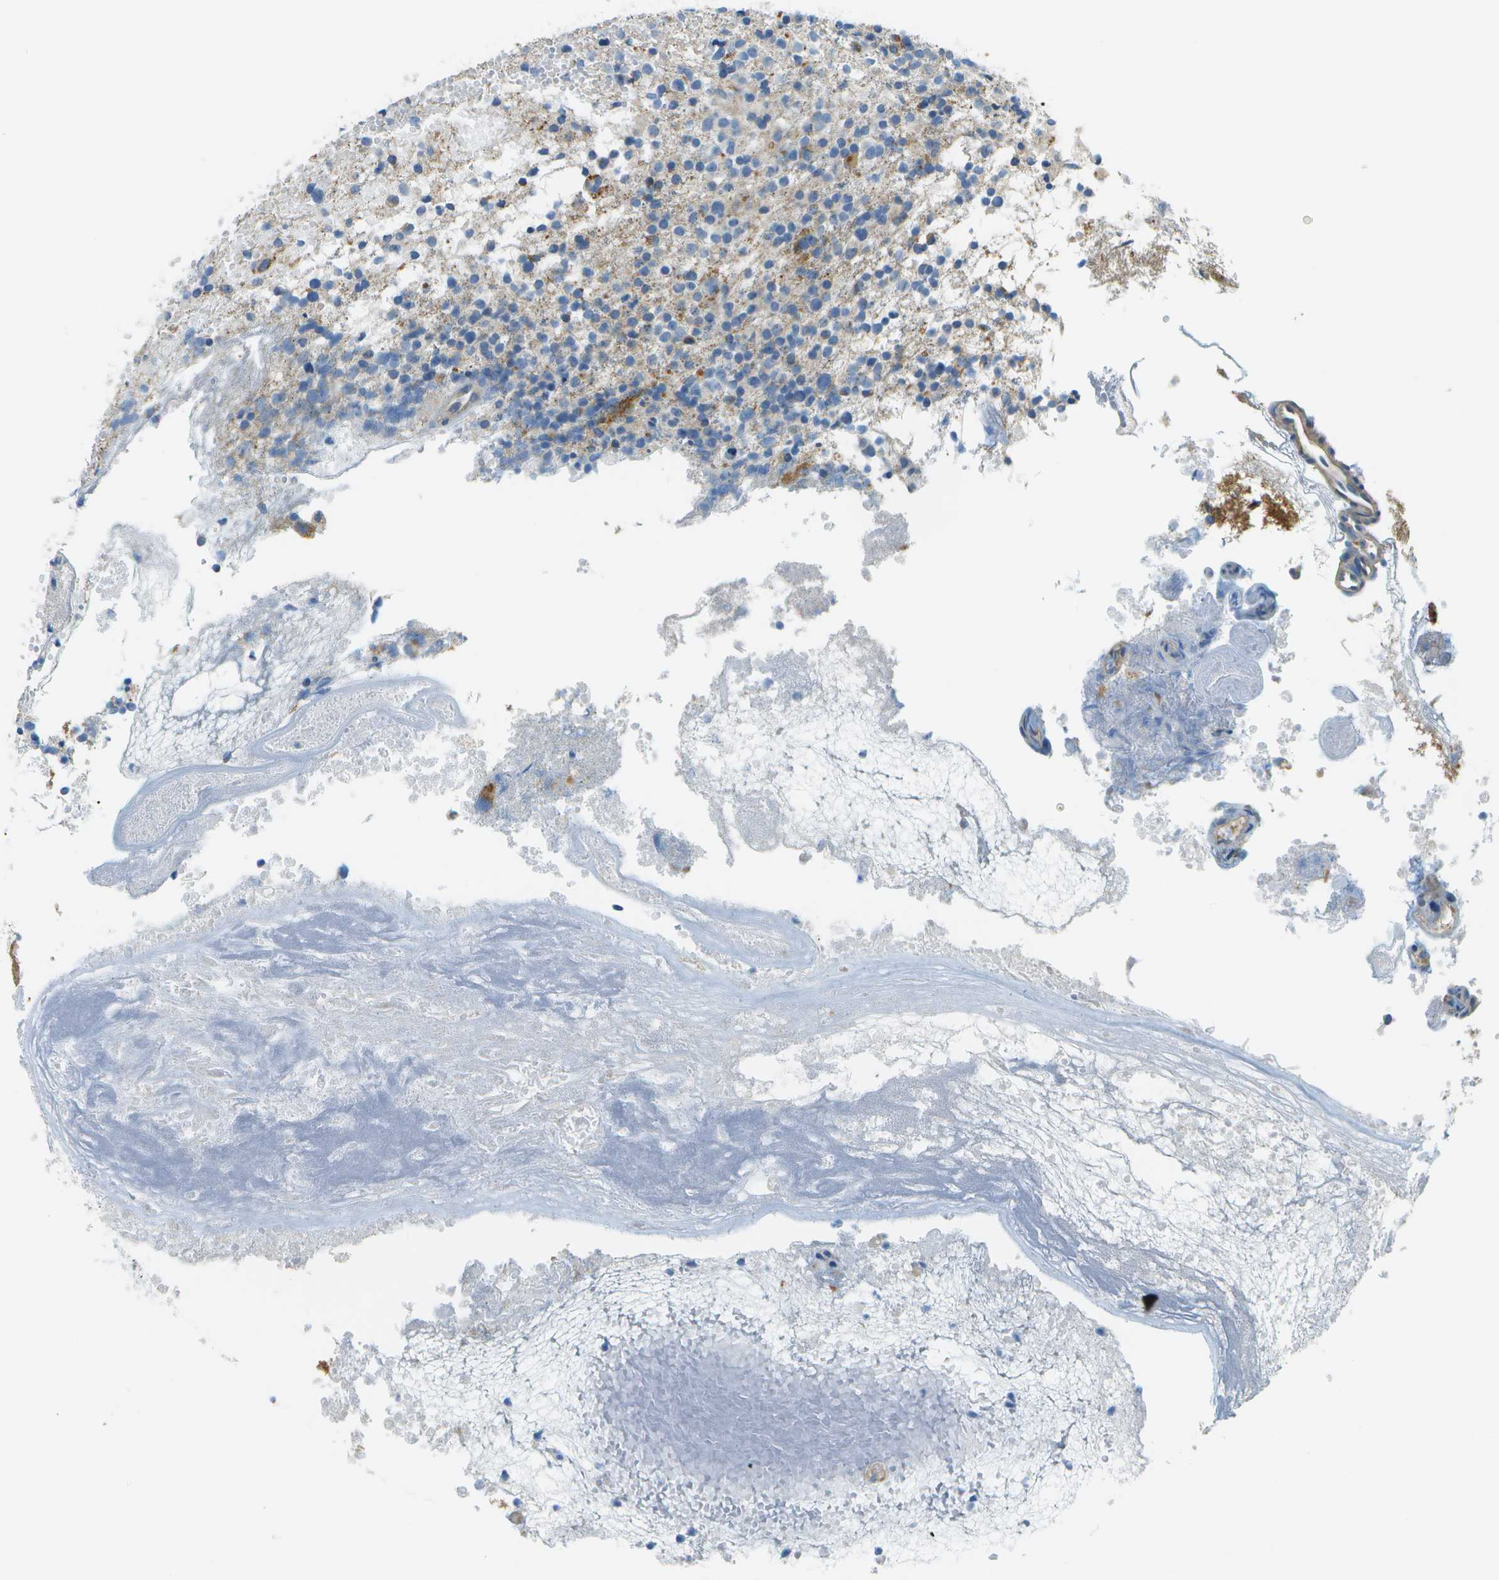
{"staining": {"intensity": "weak", "quantity": "<25%", "location": "cytoplasmic/membranous"}, "tissue": "glioma", "cell_type": "Tumor cells", "image_type": "cancer", "snomed": [{"axis": "morphology", "description": "Glioma, malignant, High grade"}, {"axis": "topography", "description": "Brain"}], "caption": "Human glioma stained for a protein using immunohistochemistry (IHC) demonstrates no staining in tumor cells.", "gene": "PTGIS", "patient": {"sex": "female", "age": 59}}